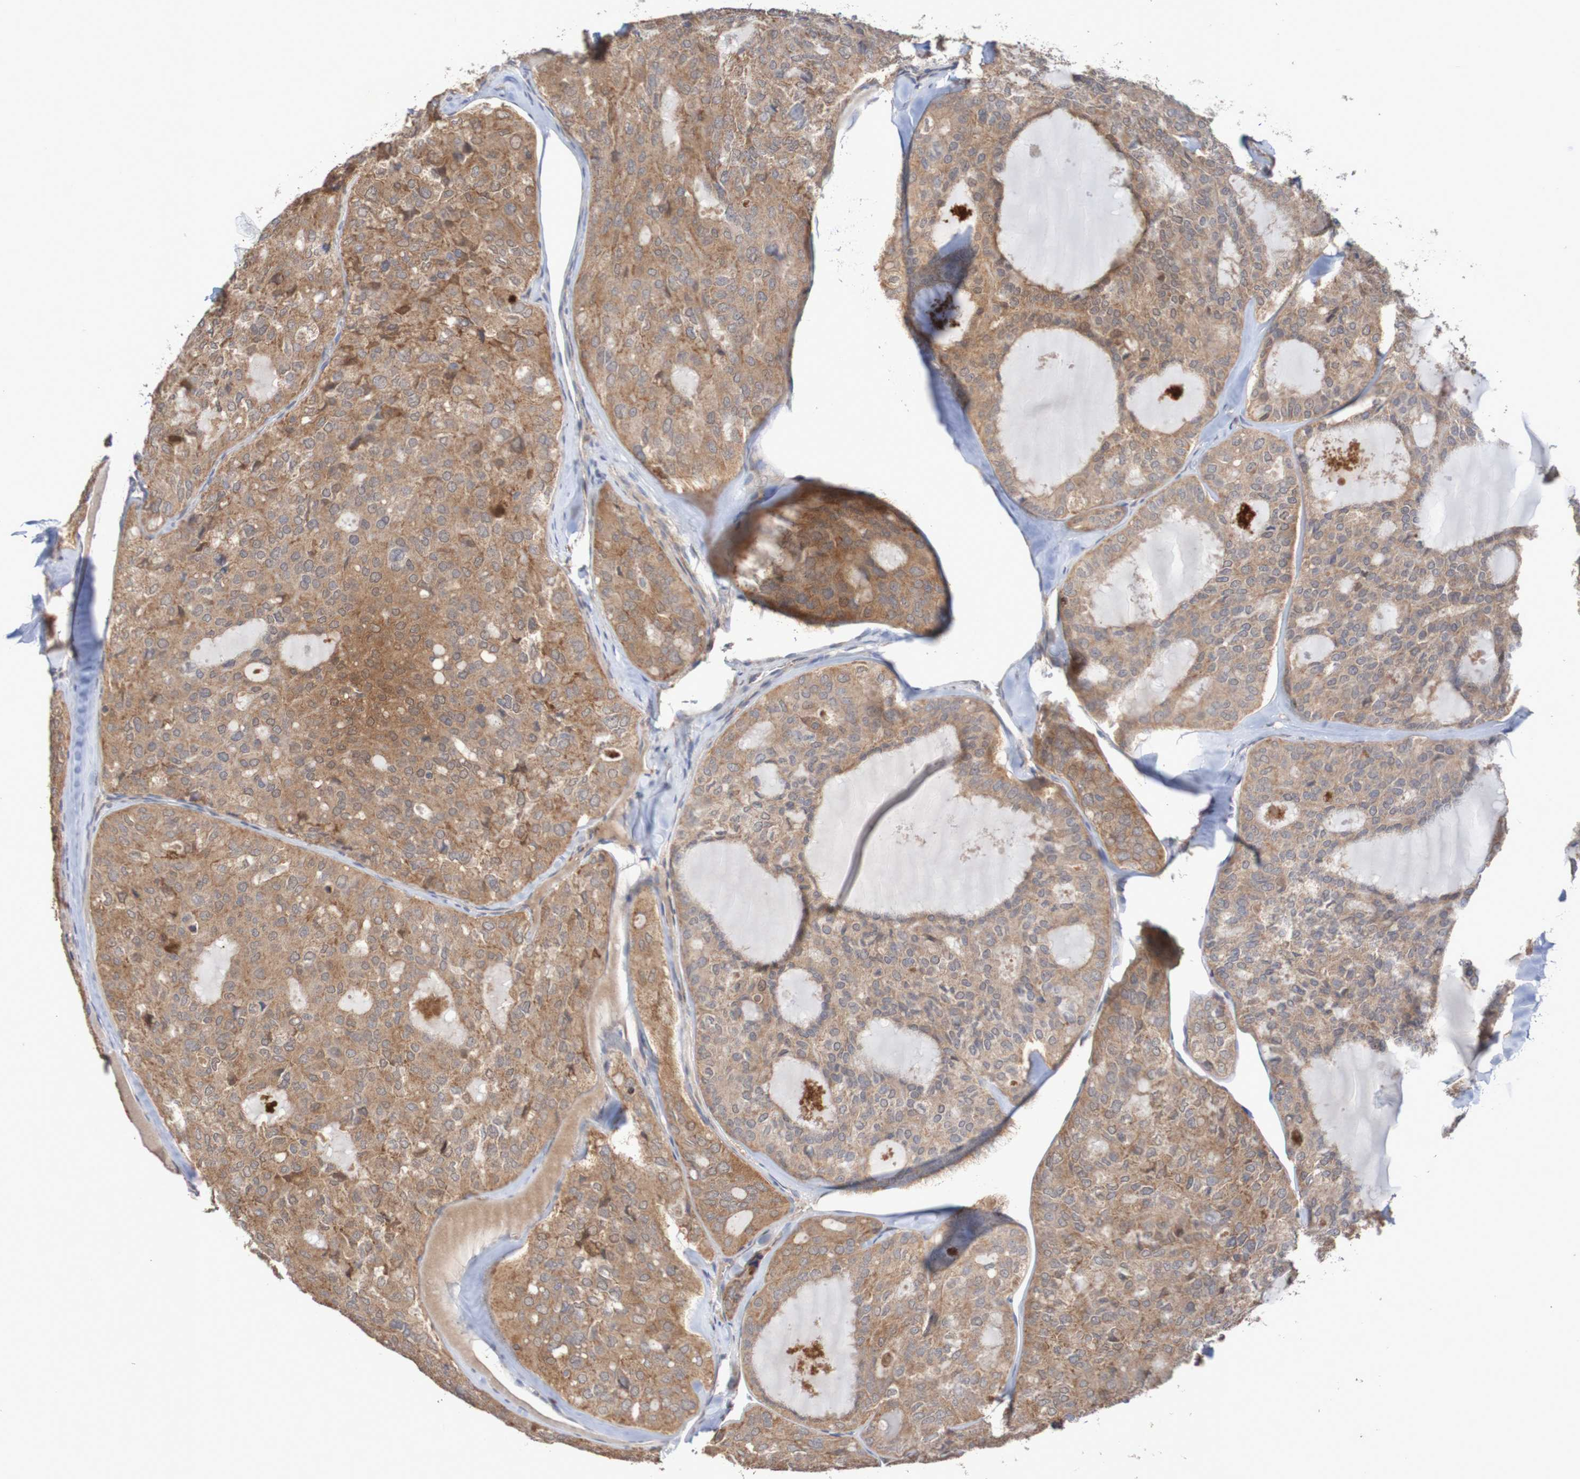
{"staining": {"intensity": "moderate", "quantity": ">75%", "location": "cytoplasmic/membranous"}, "tissue": "thyroid cancer", "cell_type": "Tumor cells", "image_type": "cancer", "snomed": [{"axis": "morphology", "description": "Follicular adenoma carcinoma, NOS"}, {"axis": "topography", "description": "Thyroid gland"}], "caption": "High-power microscopy captured an immunohistochemistry (IHC) photomicrograph of thyroid cancer, revealing moderate cytoplasmic/membranous expression in approximately >75% of tumor cells. (DAB = brown stain, brightfield microscopy at high magnification).", "gene": "C3orf18", "patient": {"sex": "male", "age": 75}}